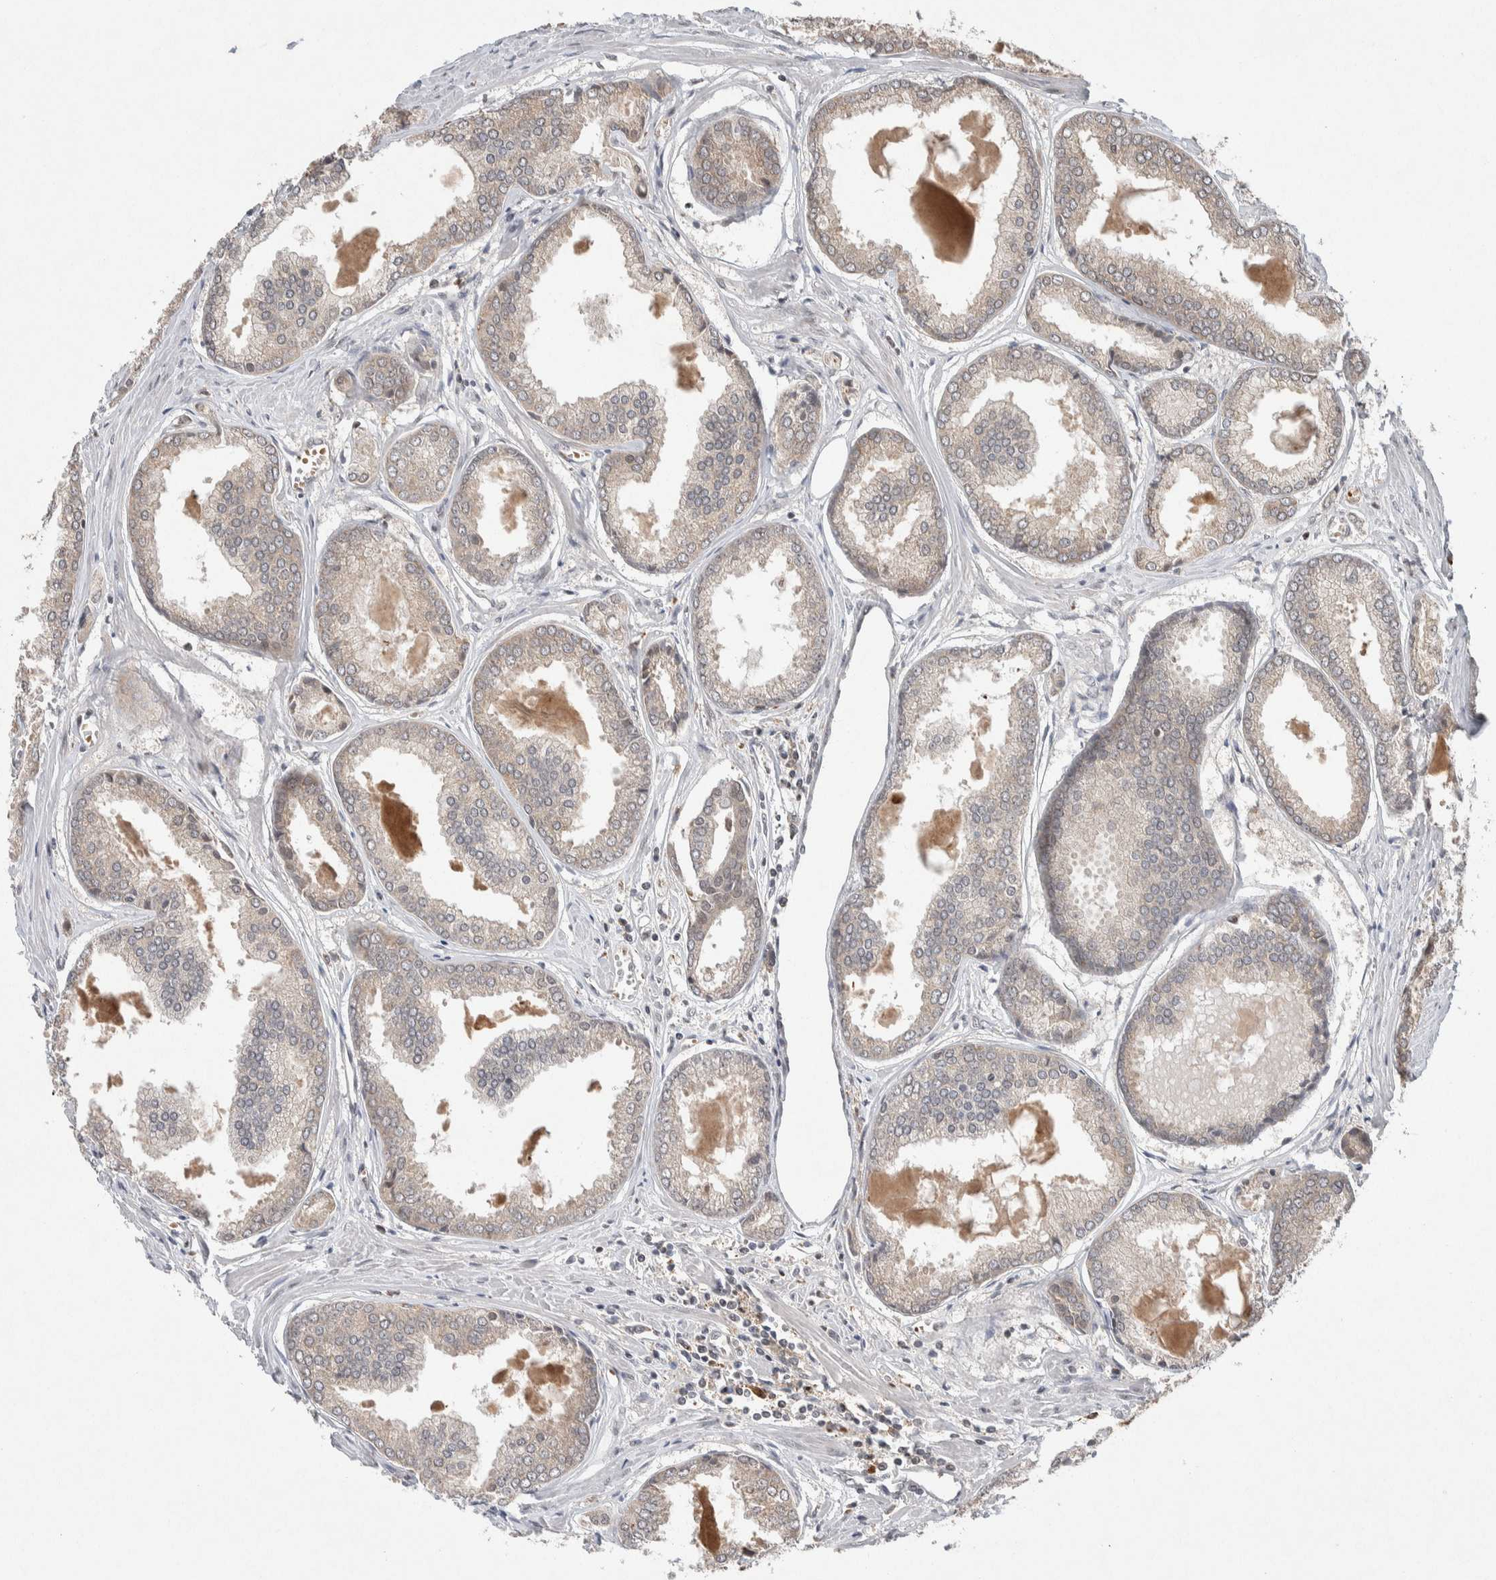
{"staining": {"intensity": "negative", "quantity": "none", "location": "none"}, "tissue": "prostate cancer", "cell_type": "Tumor cells", "image_type": "cancer", "snomed": [{"axis": "morphology", "description": "Adenocarcinoma, Low grade"}, {"axis": "topography", "description": "Prostate"}], "caption": "DAB (3,3'-diaminobenzidine) immunohistochemical staining of human prostate cancer (adenocarcinoma (low-grade)) exhibits no significant staining in tumor cells.", "gene": "KCNK1", "patient": {"sex": "male", "age": 64}}